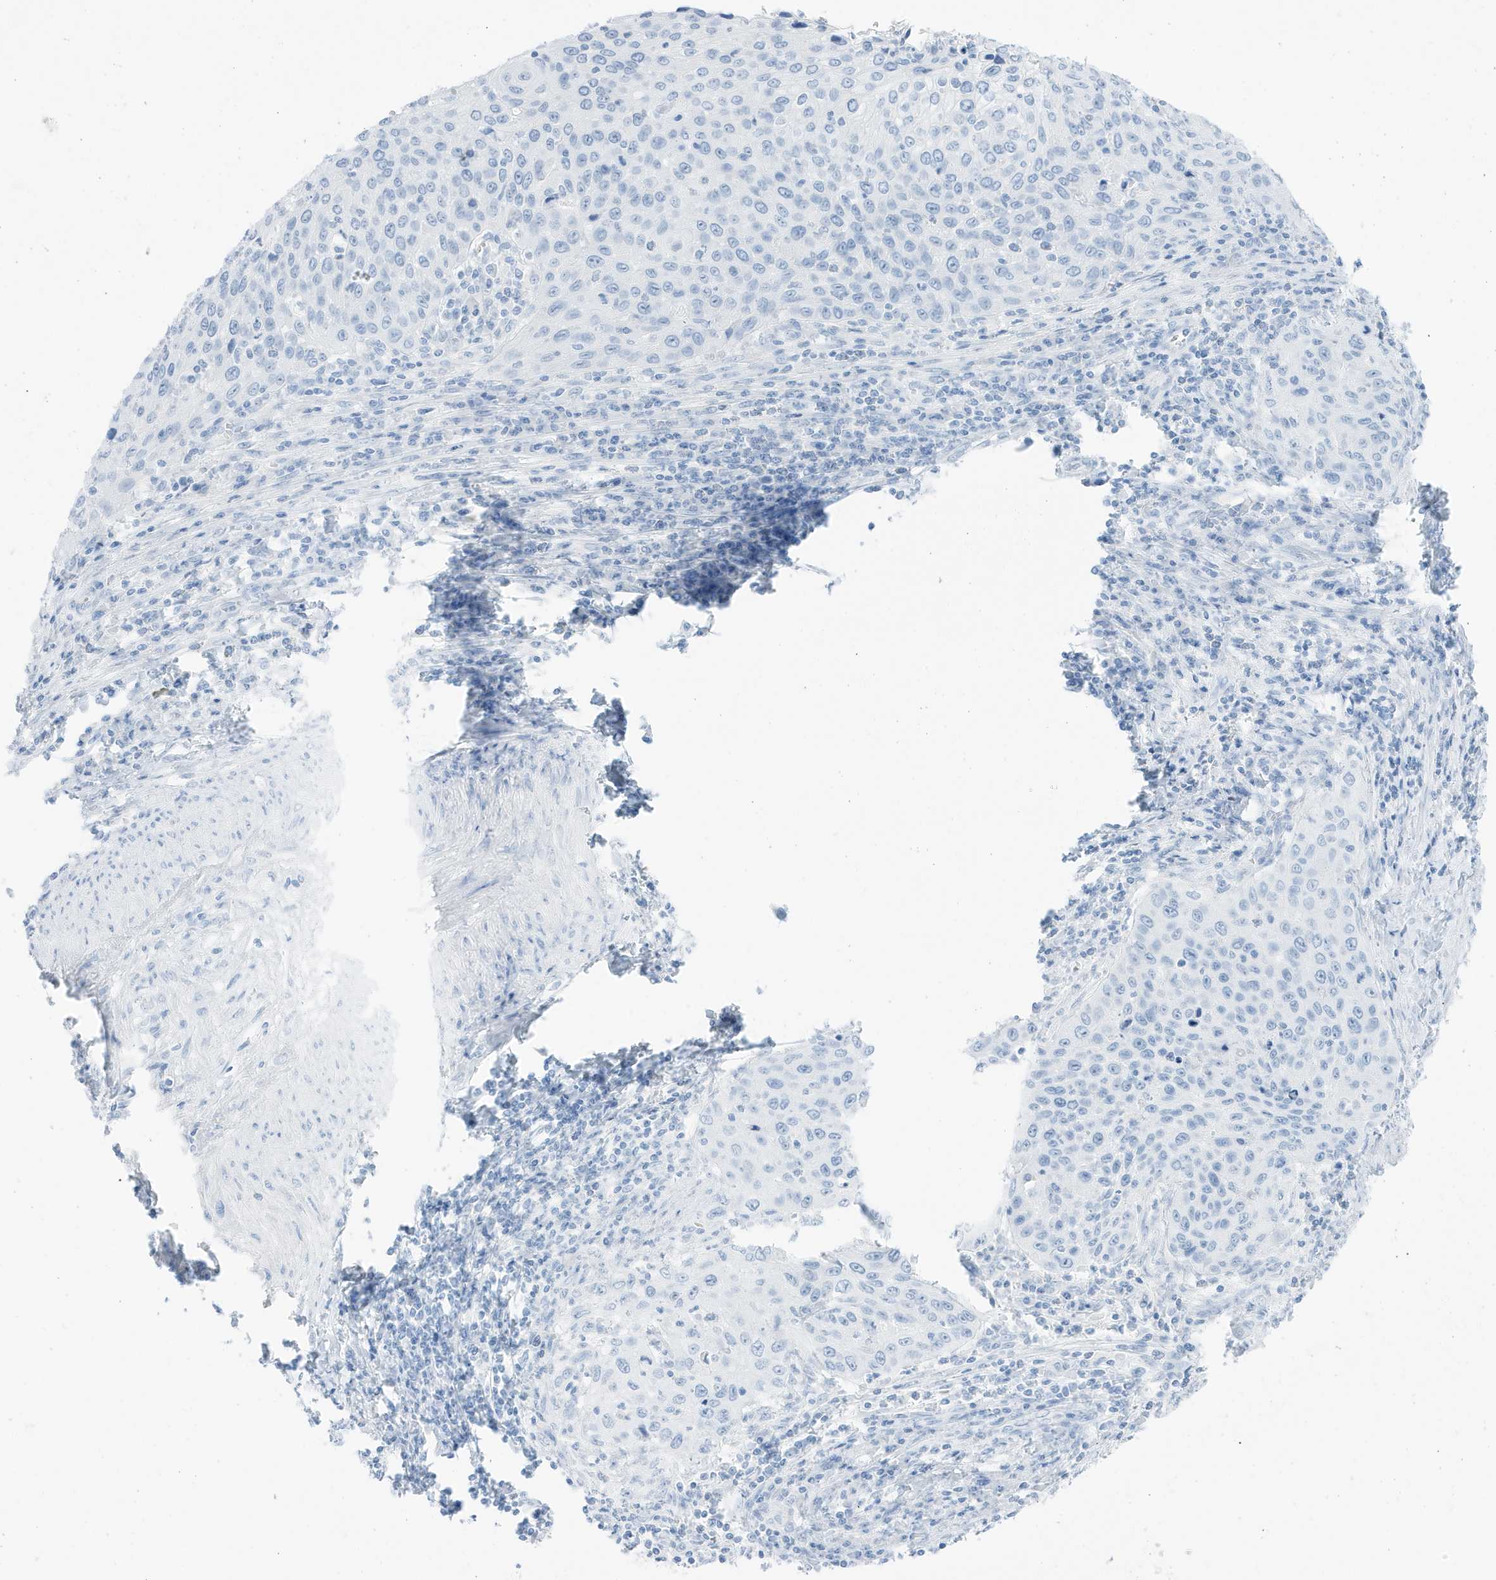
{"staining": {"intensity": "negative", "quantity": "none", "location": "none"}, "tissue": "cervical cancer", "cell_type": "Tumor cells", "image_type": "cancer", "snomed": [{"axis": "morphology", "description": "Squamous cell carcinoma, NOS"}, {"axis": "topography", "description": "Cervix"}], "caption": "Histopathology image shows no protein positivity in tumor cells of cervical cancer tissue.", "gene": "SLC22A13", "patient": {"sex": "female", "age": 32}}